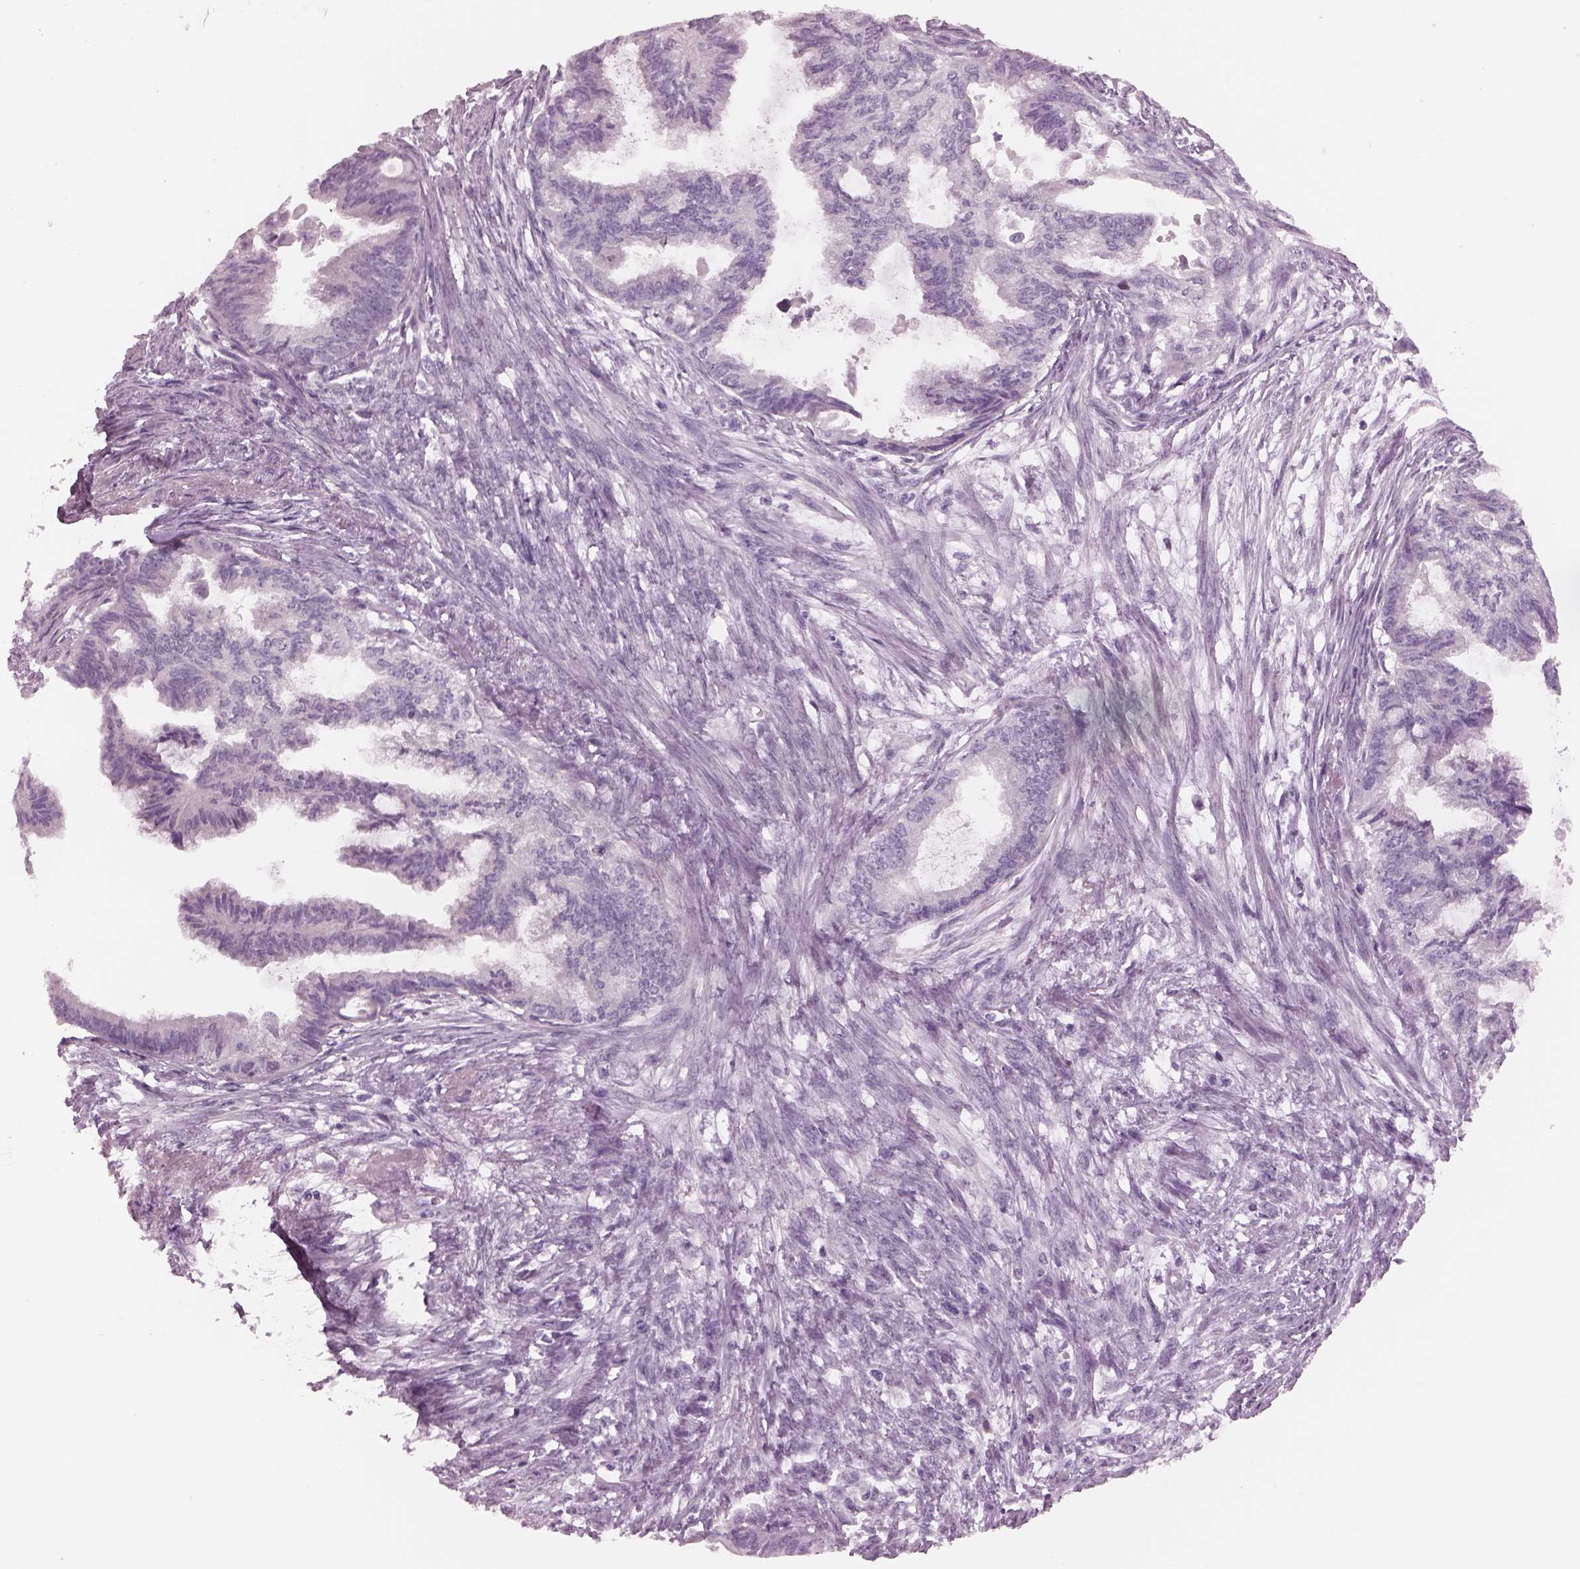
{"staining": {"intensity": "negative", "quantity": "none", "location": "none"}, "tissue": "endometrial cancer", "cell_type": "Tumor cells", "image_type": "cancer", "snomed": [{"axis": "morphology", "description": "Adenocarcinoma, NOS"}, {"axis": "topography", "description": "Endometrium"}], "caption": "The histopathology image reveals no staining of tumor cells in endometrial cancer.", "gene": "CYLC1", "patient": {"sex": "female", "age": 86}}